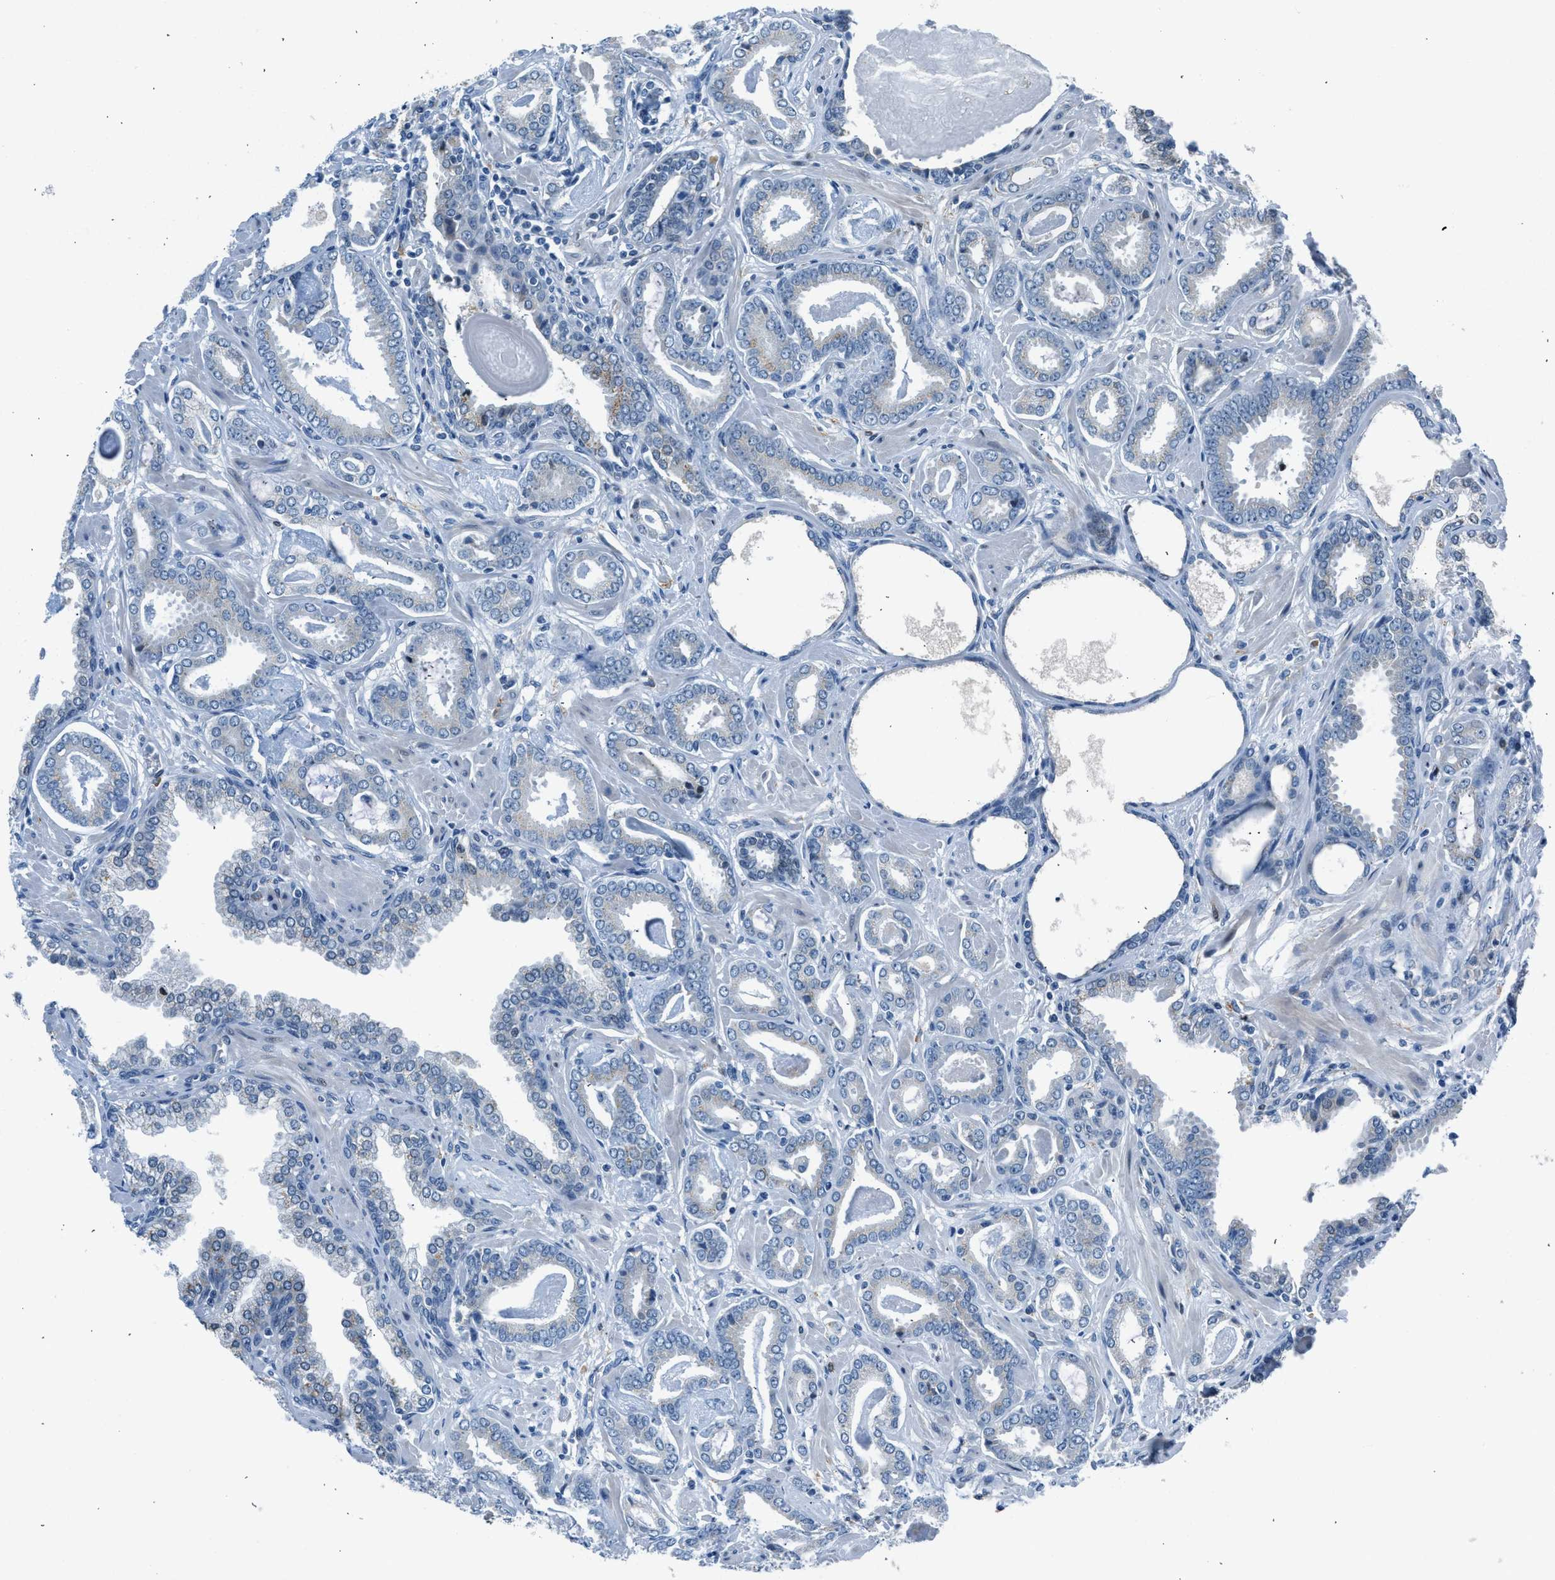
{"staining": {"intensity": "negative", "quantity": "none", "location": "none"}, "tissue": "prostate cancer", "cell_type": "Tumor cells", "image_type": "cancer", "snomed": [{"axis": "morphology", "description": "Adenocarcinoma, Low grade"}, {"axis": "topography", "description": "Prostate"}], "caption": "Immunohistochemistry (IHC) image of human prostate cancer (adenocarcinoma (low-grade)) stained for a protein (brown), which exhibits no staining in tumor cells.", "gene": "RNF41", "patient": {"sex": "male", "age": 53}}